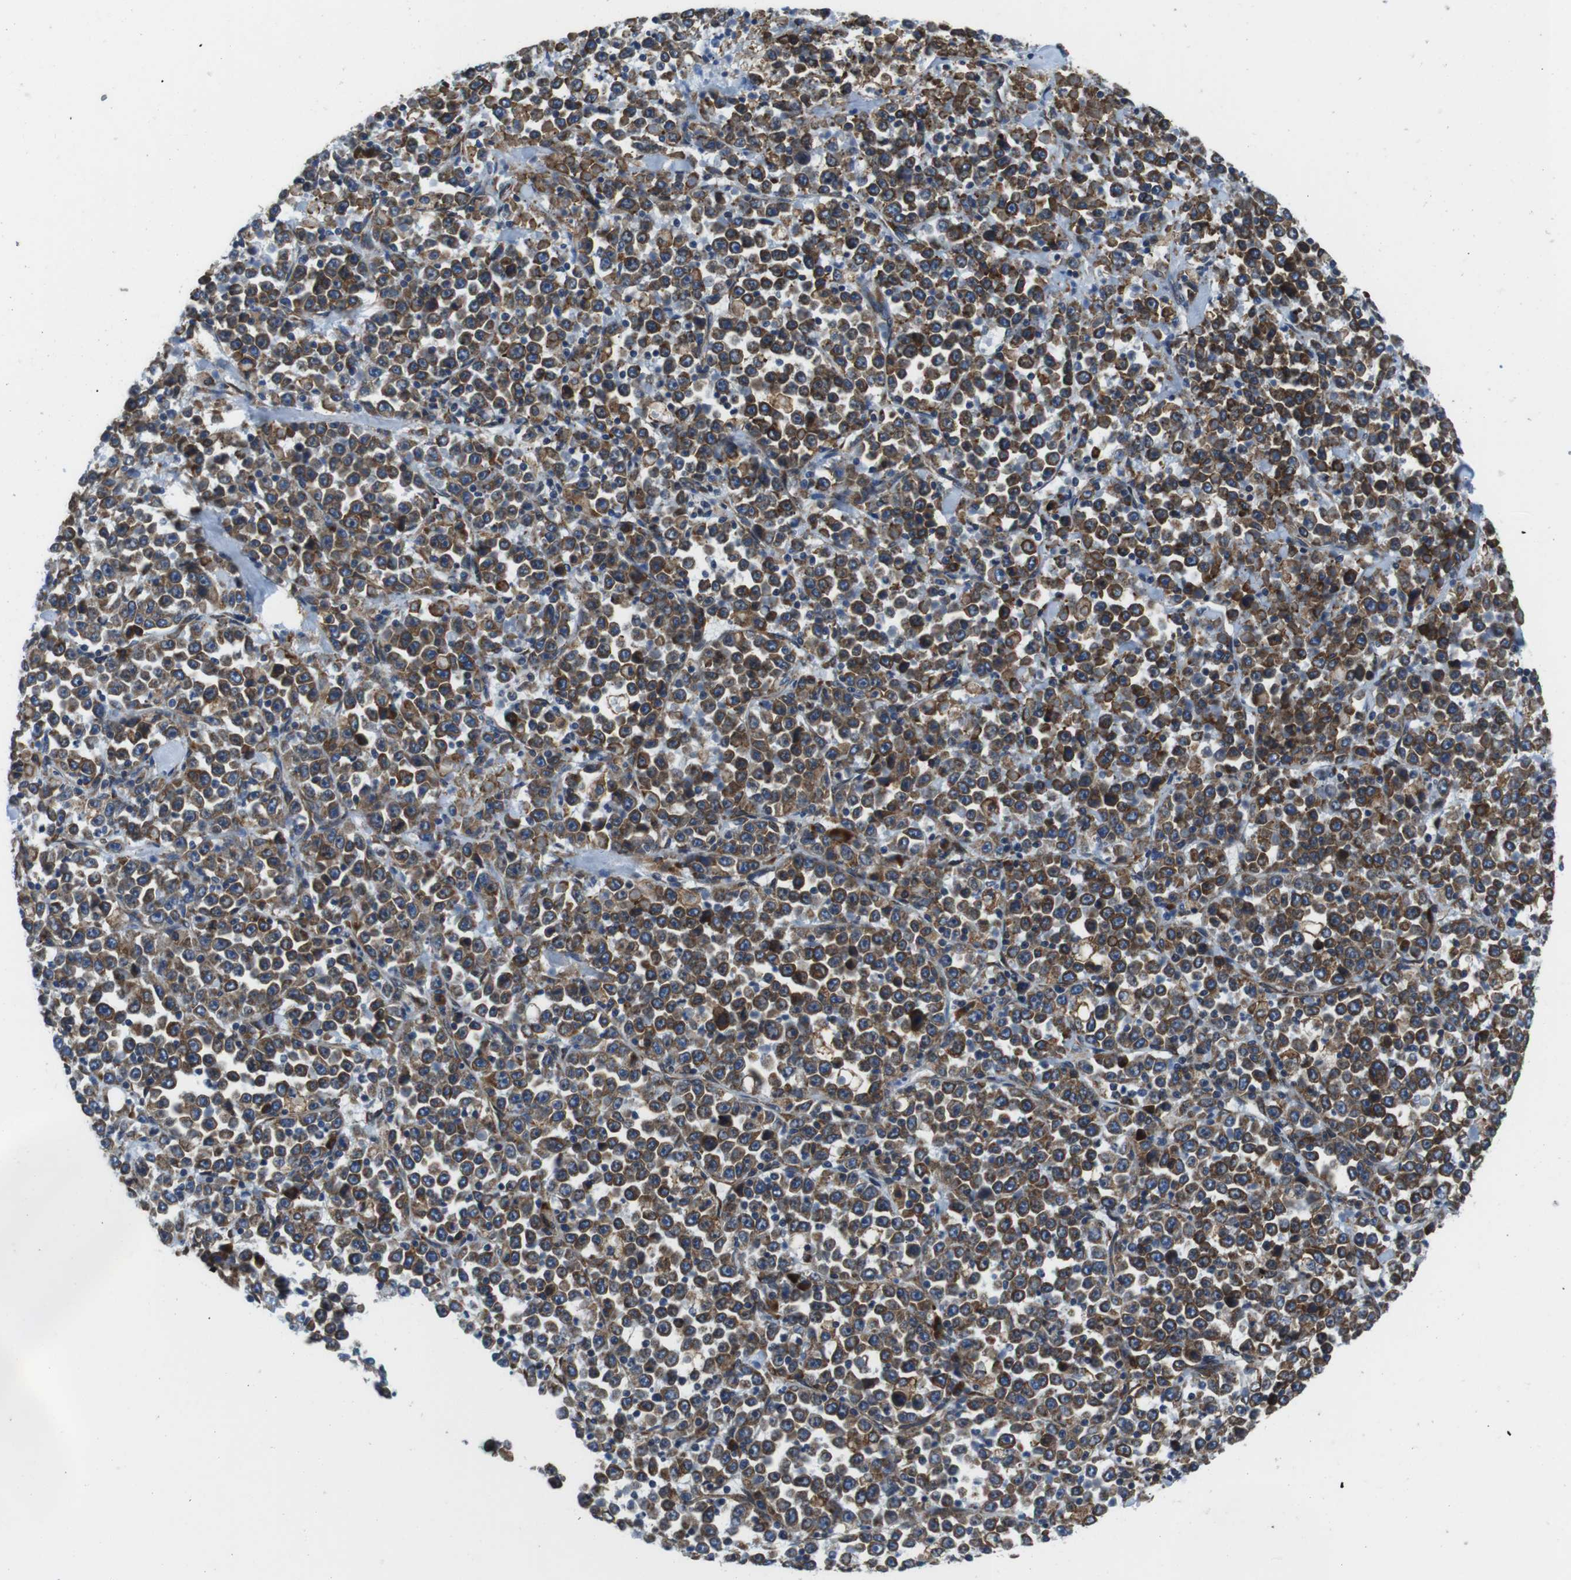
{"staining": {"intensity": "moderate", "quantity": ">75%", "location": "cytoplasmic/membranous"}, "tissue": "stomach cancer", "cell_type": "Tumor cells", "image_type": "cancer", "snomed": [{"axis": "morphology", "description": "Normal tissue, NOS"}, {"axis": "morphology", "description": "Adenocarcinoma, NOS"}, {"axis": "topography", "description": "Stomach, upper"}, {"axis": "topography", "description": "Stomach"}], "caption": "Brown immunohistochemical staining in human stomach cancer exhibits moderate cytoplasmic/membranous positivity in approximately >75% of tumor cells. (Brightfield microscopy of DAB IHC at high magnification).", "gene": "UGGT1", "patient": {"sex": "male", "age": 59}}